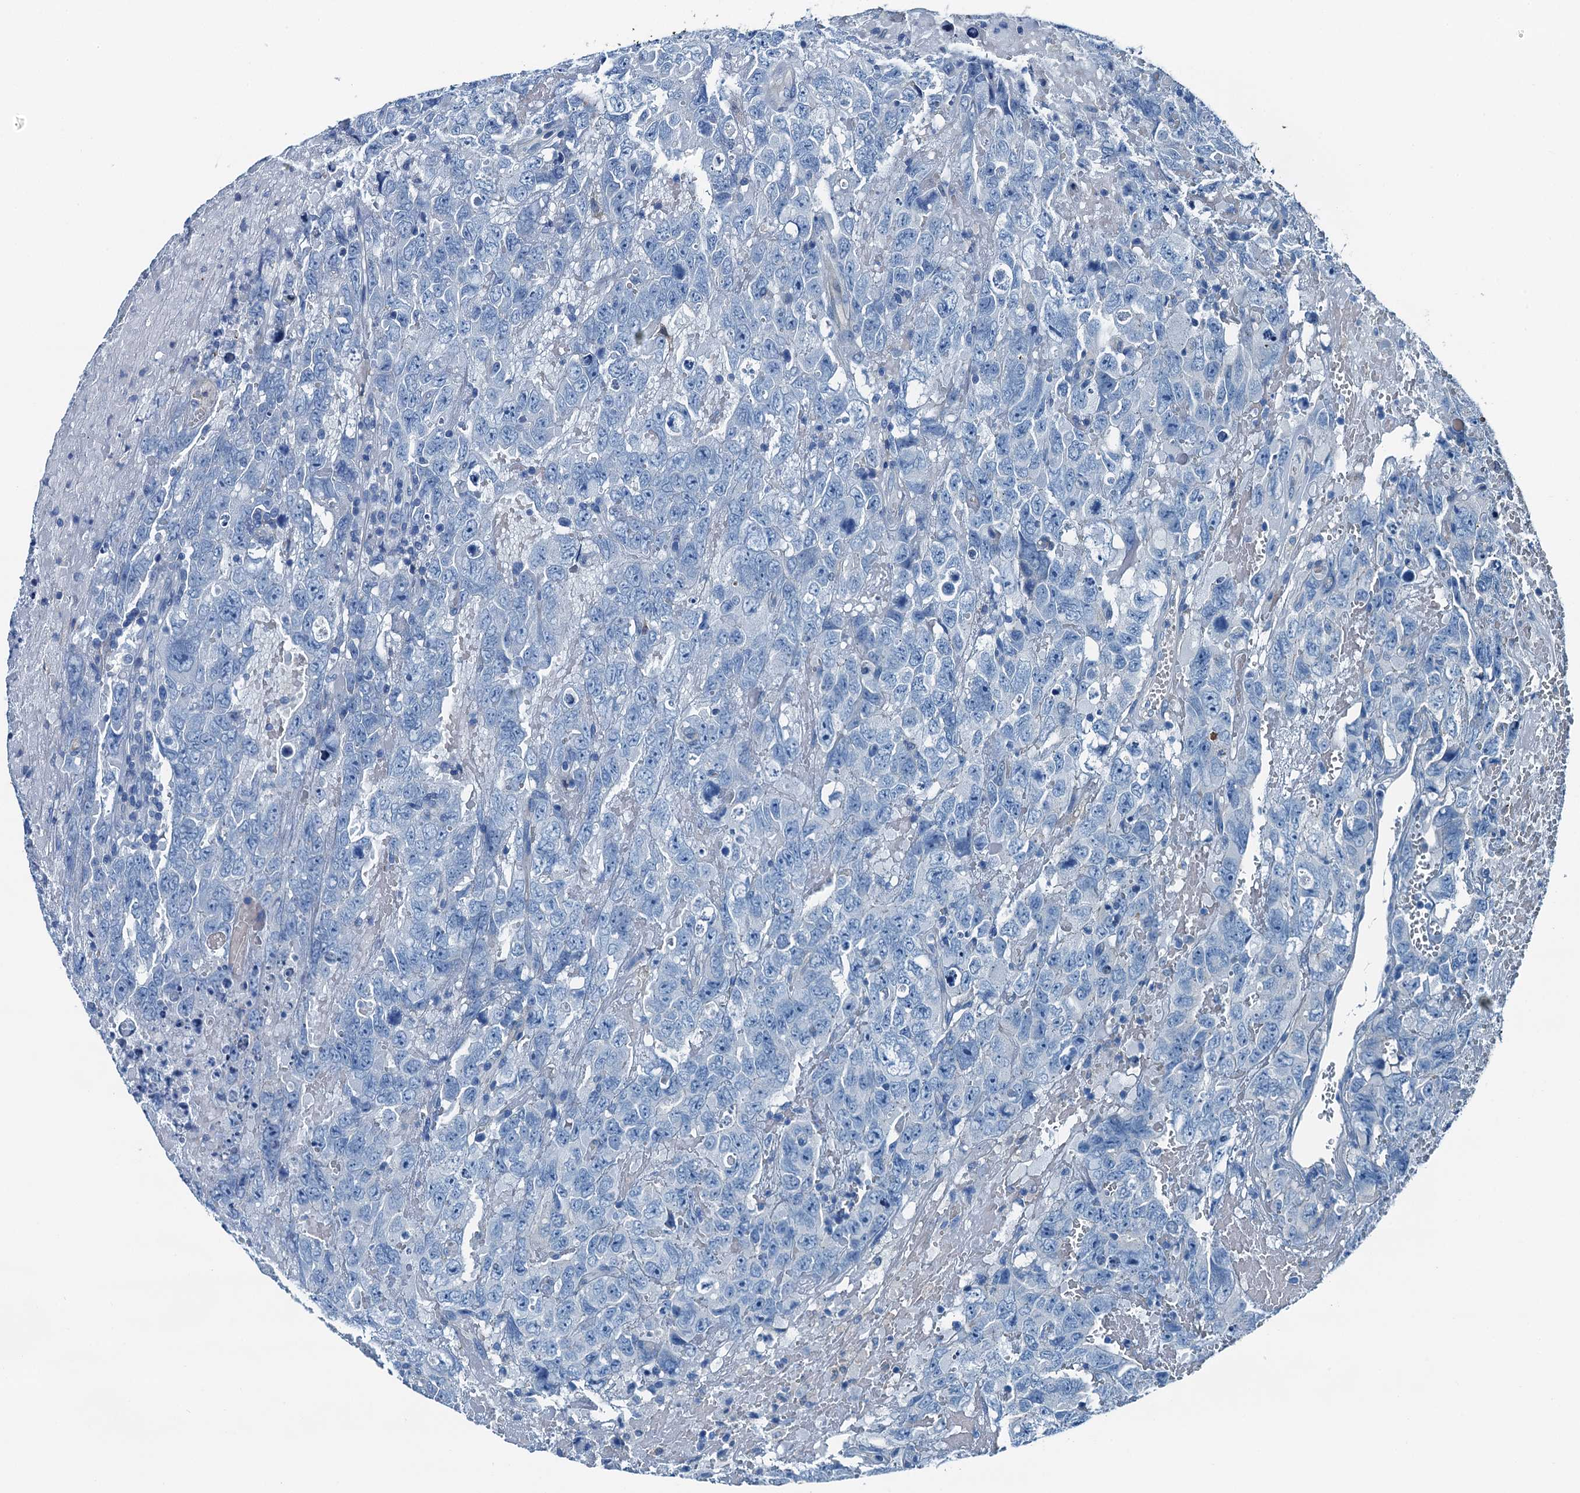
{"staining": {"intensity": "negative", "quantity": "none", "location": "none"}, "tissue": "testis cancer", "cell_type": "Tumor cells", "image_type": "cancer", "snomed": [{"axis": "morphology", "description": "Carcinoma, Embryonal, NOS"}, {"axis": "topography", "description": "Testis"}], "caption": "Immunohistochemical staining of testis embryonal carcinoma demonstrates no significant staining in tumor cells.", "gene": "RAB3IL1", "patient": {"sex": "male", "age": 45}}